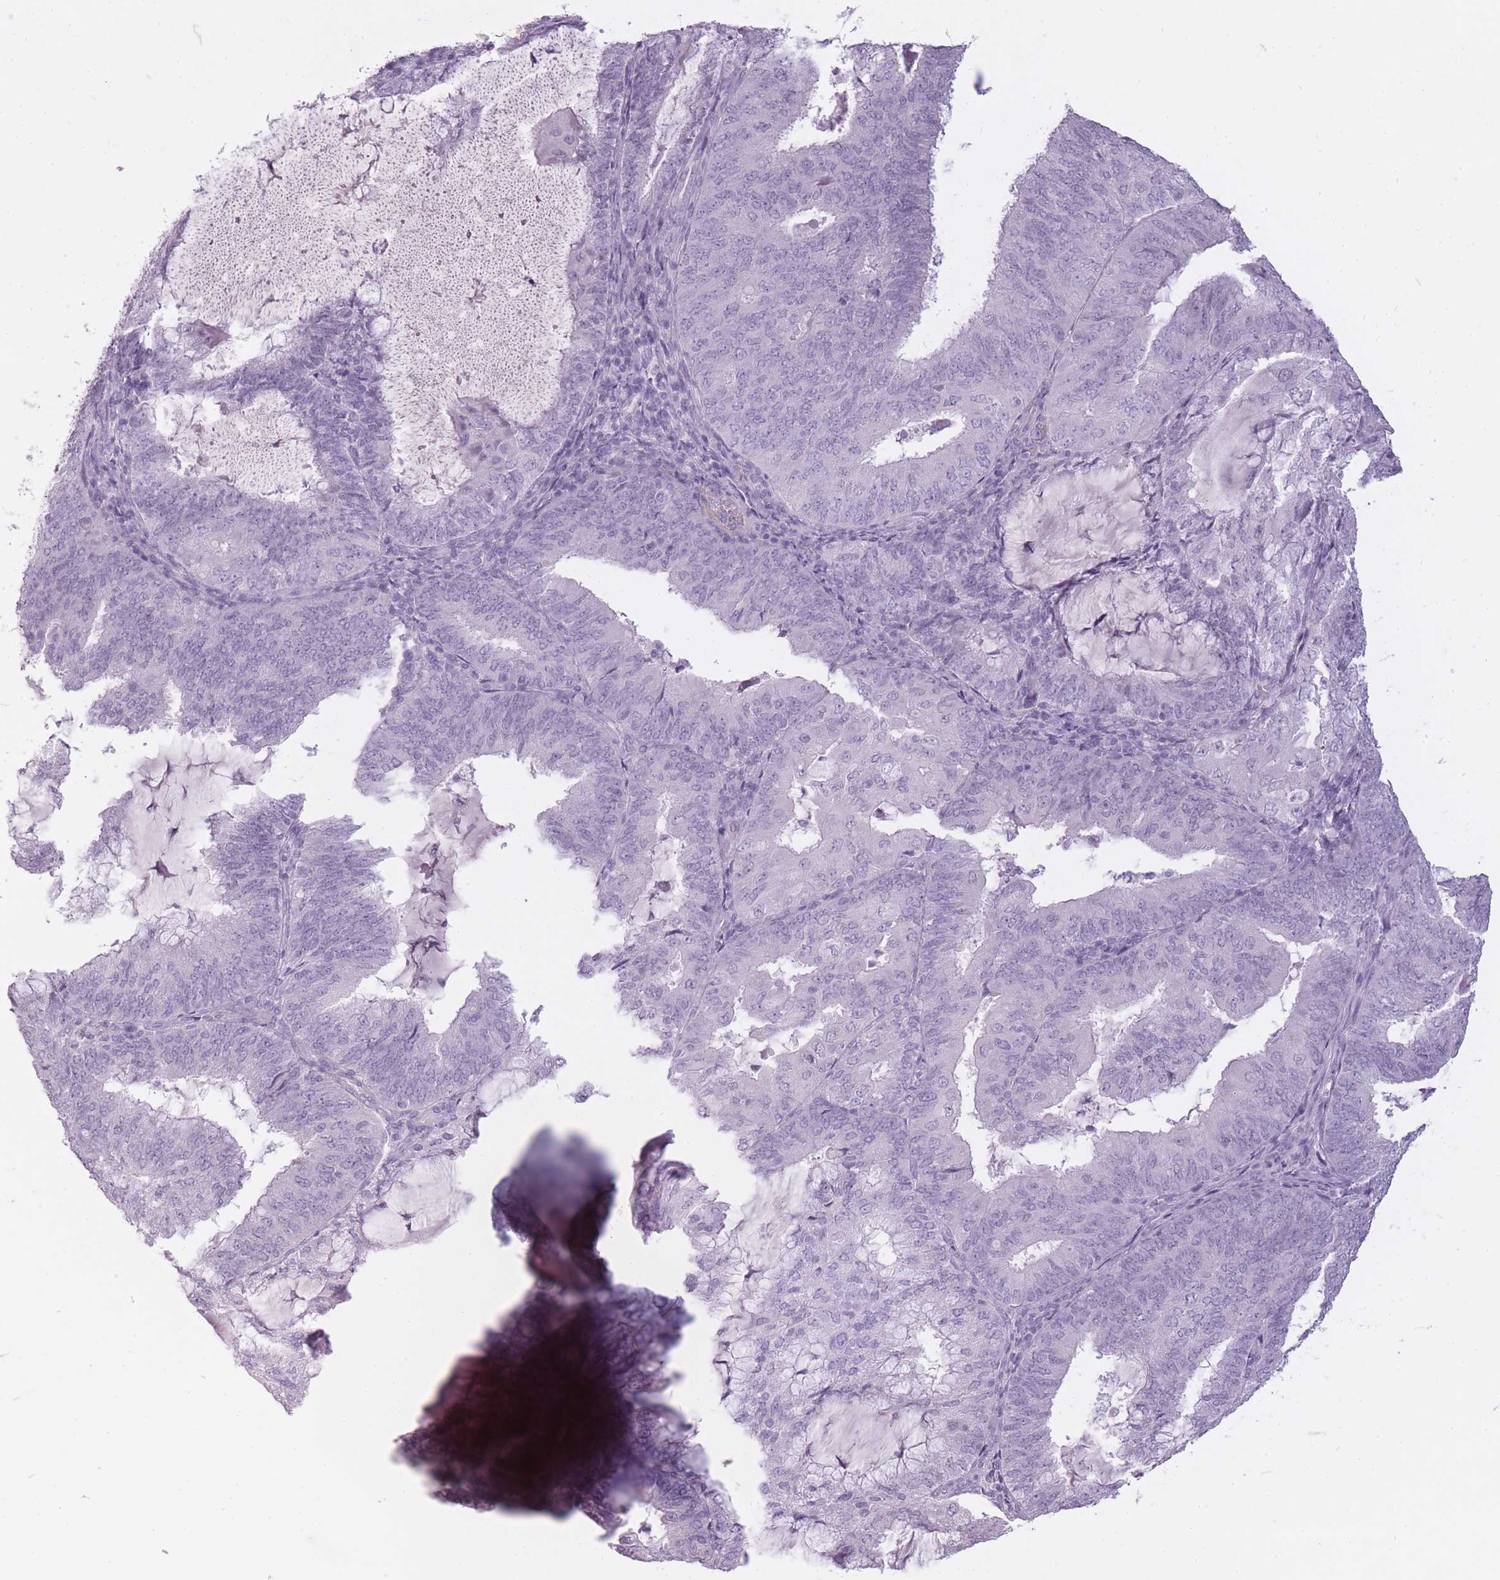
{"staining": {"intensity": "negative", "quantity": "none", "location": "none"}, "tissue": "endometrial cancer", "cell_type": "Tumor cells", "image_type": "cancer", "snomed": [{"axis": "morphology", "description": "Adenocarcinoma, NOS"}, {"axis": "topography", "description": "Endometrium"}], "caption": "DAB (3,3'-diaminobenzidine) immunohistochemical staining of human endometrial adenocarcinoma shows no significant staining in tumor cells.", "gene": "RFX4", "patient": {"sex": "female", "age": 81}}